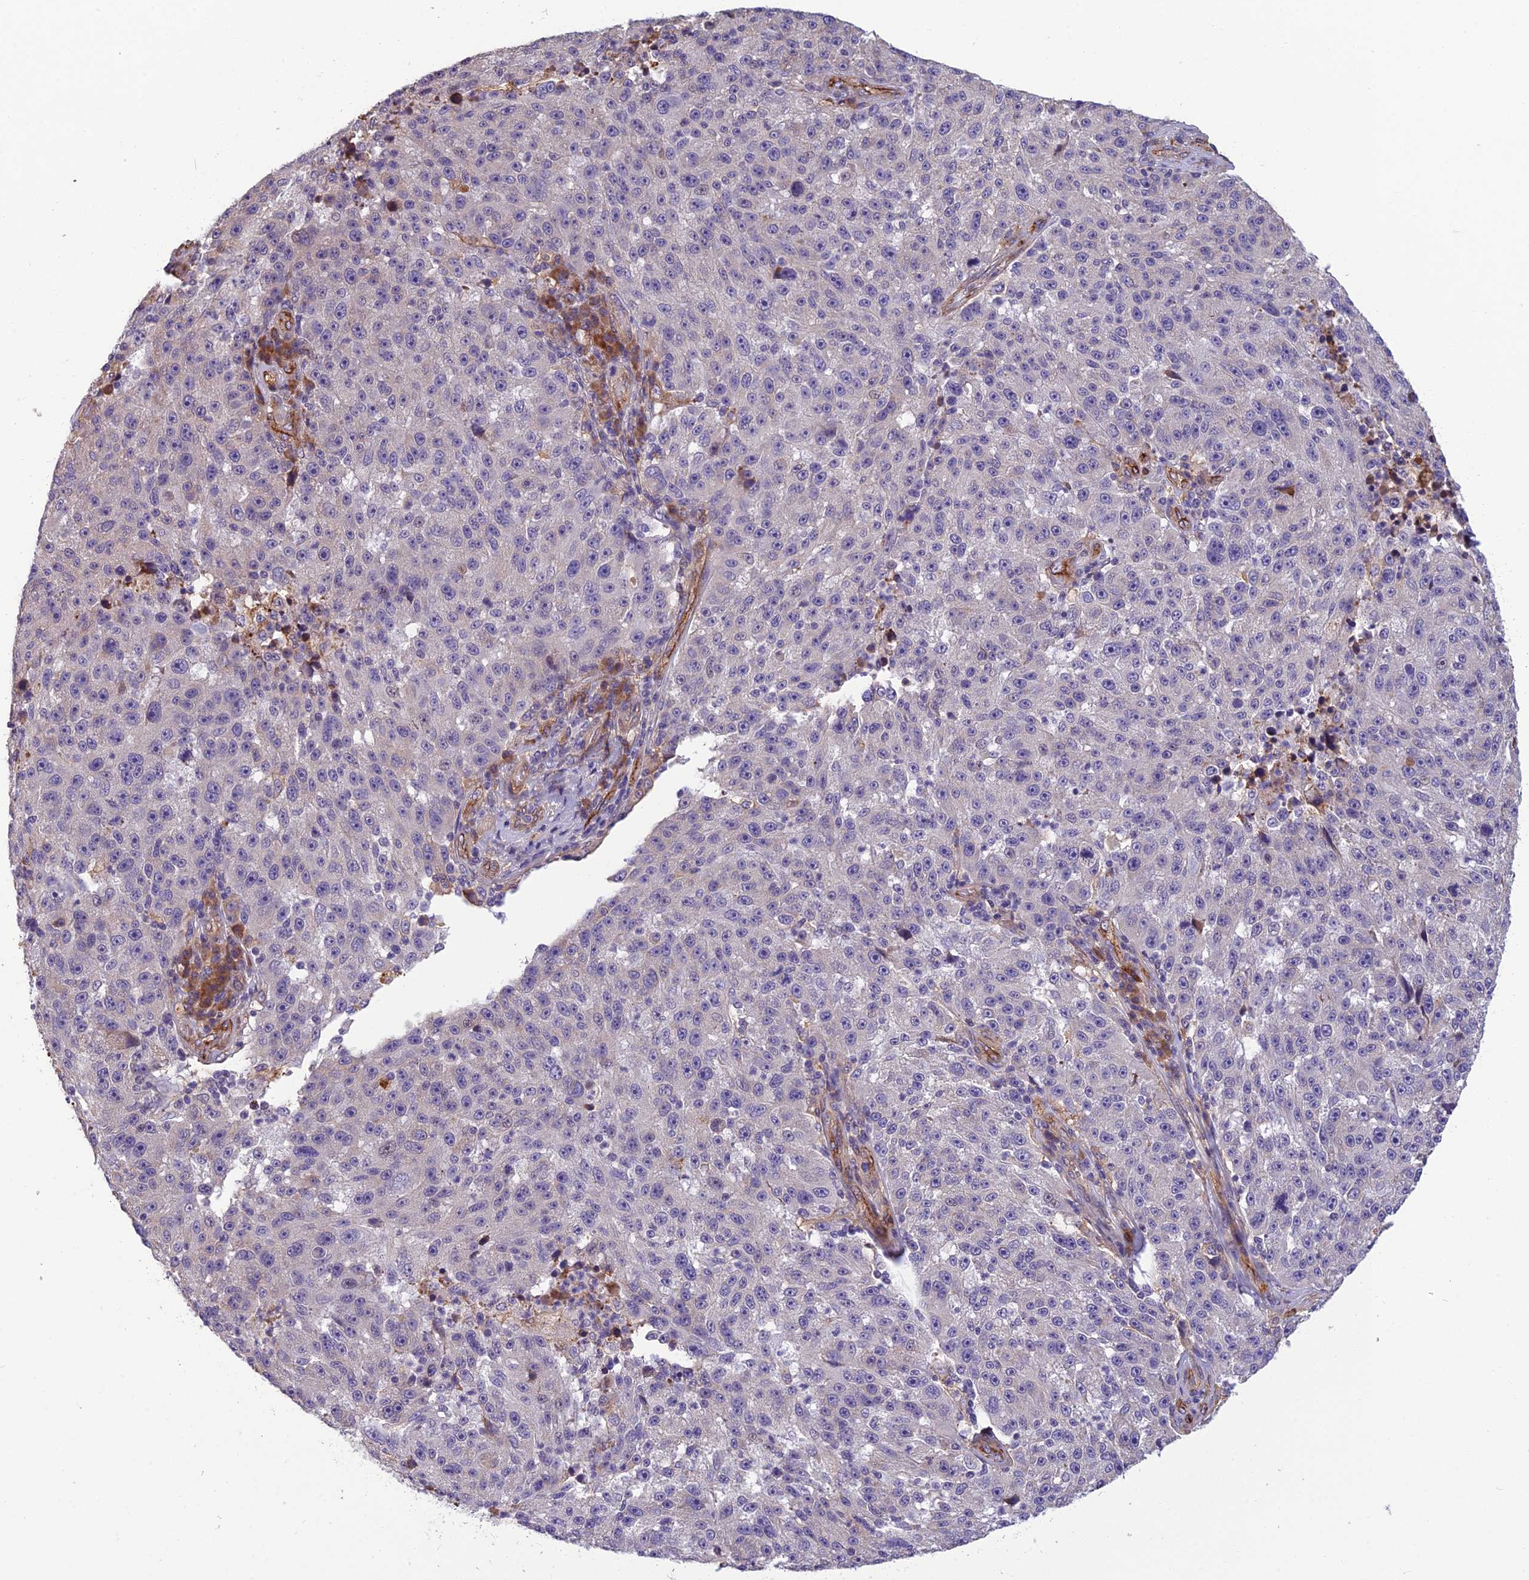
{"staining": {"intensity": "negative", "quantity": "none", "location": "none"}, "tissue": "melanoma", "cell_type": "Tumor cells", "image_type": "cancer", "snomed": [{"axis": "morphology", "description": "Malignant melanoma, NOS"}, {"axis": "topography", "description": "Skin"}], "caption": "DAB (3,3'-diaminobenzidine) immunohistochemical staining of human melanoma displays no significant positivity in tumor cells. The staining was performed using DAB (3,3'-diaminobenzidine) to visualize the protein expression in brown, while the nuclei were stained in blue with hematoxylin (Magnification: 20x).", "gene": "TSPAN15", "patient": {"sex": "male", "age": 53}}